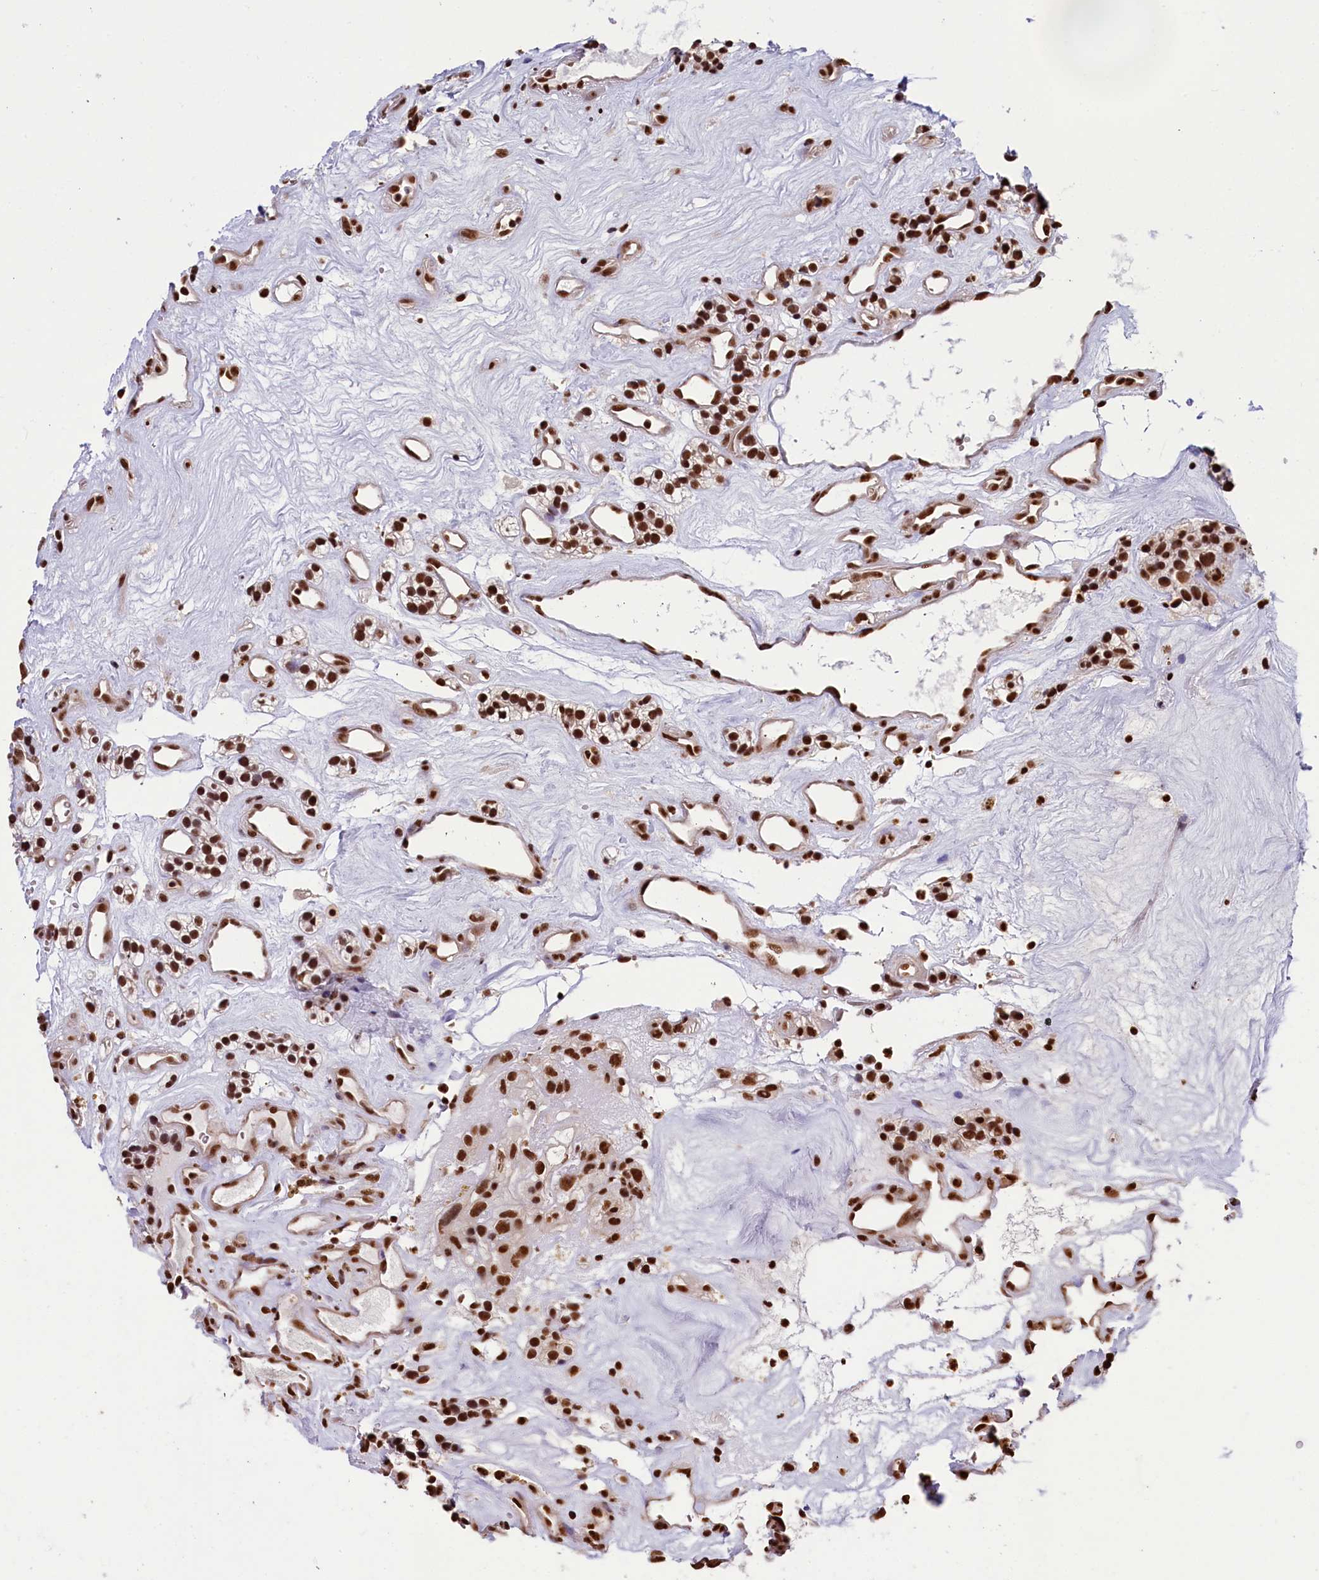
{"staining": {"intensity": "strong", "quantity": ">75%", "location": "nuclear"}, "tissue": "renal cancer", "cell_type": "Tumor cells", "image_type": "cancer", "snomed": [{"axis": "morphology", "description": "Adenocarcinoma, NOS"}, {"axis": "topography", "description": "Kidney"}], "caption": "Renal cancer (adenocarcinoma) stained for a protein (brown) reveals strong nuclear positive positivity in about >75% of tumor cells.", "gene": "SNRPD2", "patient": {"sex": "female", "age": 57}}